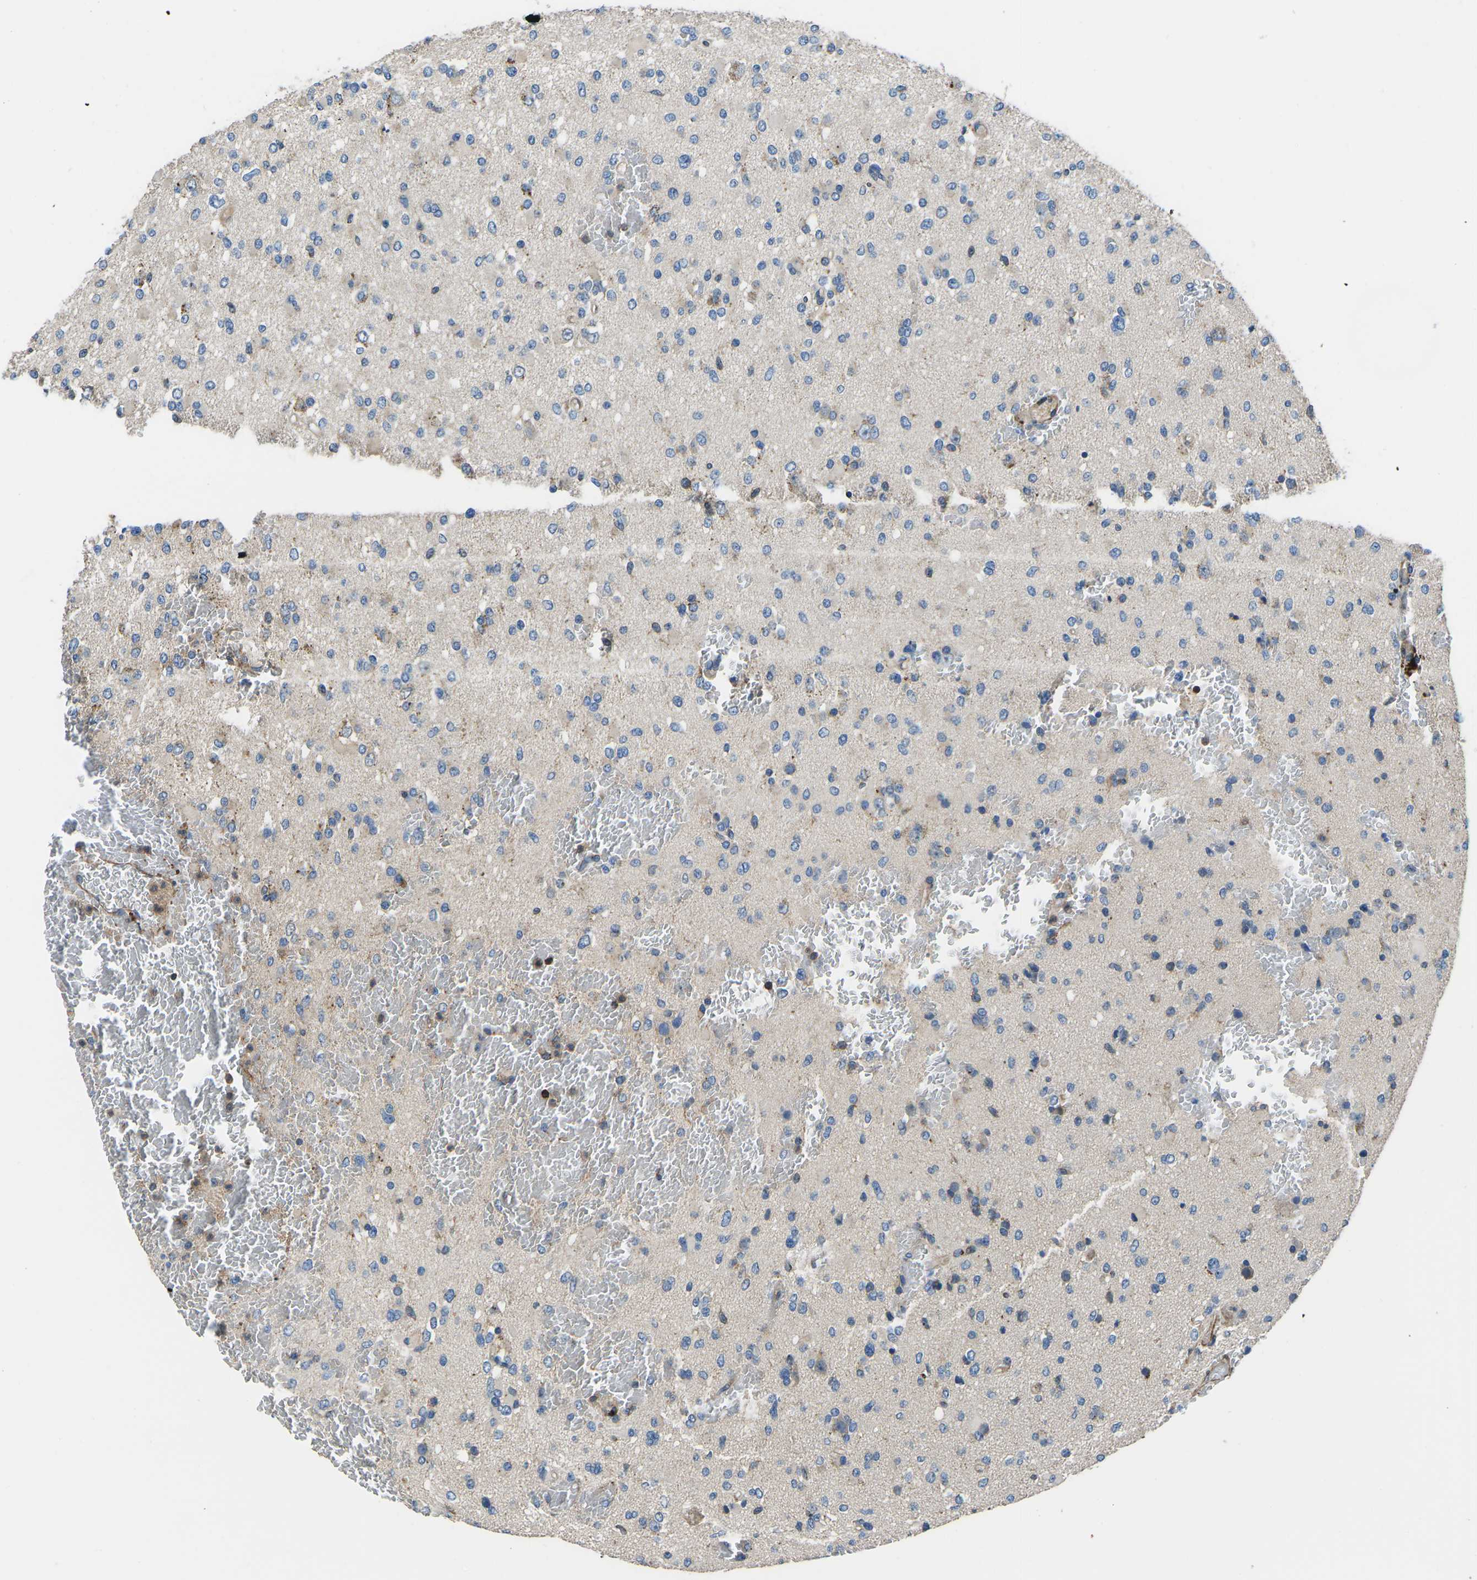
{"staining": {"intensity": "negative", "quantity": "none", "location": "none"}, "tissue": "glioma", "cell_type": "Tumor cells", "image_type": "cancer", "snomed": [{"axis": "morphology", "description": "Glioma, malignant, Low grade"}, {"axis": "topography", "description": "Brain"}], "caption": "The IHC photomicrograph has no significant staining in tumor cells of malignant glioma (low-grade) tissue.", "gene": "KCNJ15", "patient": {"sex": "female", "age": 22}}